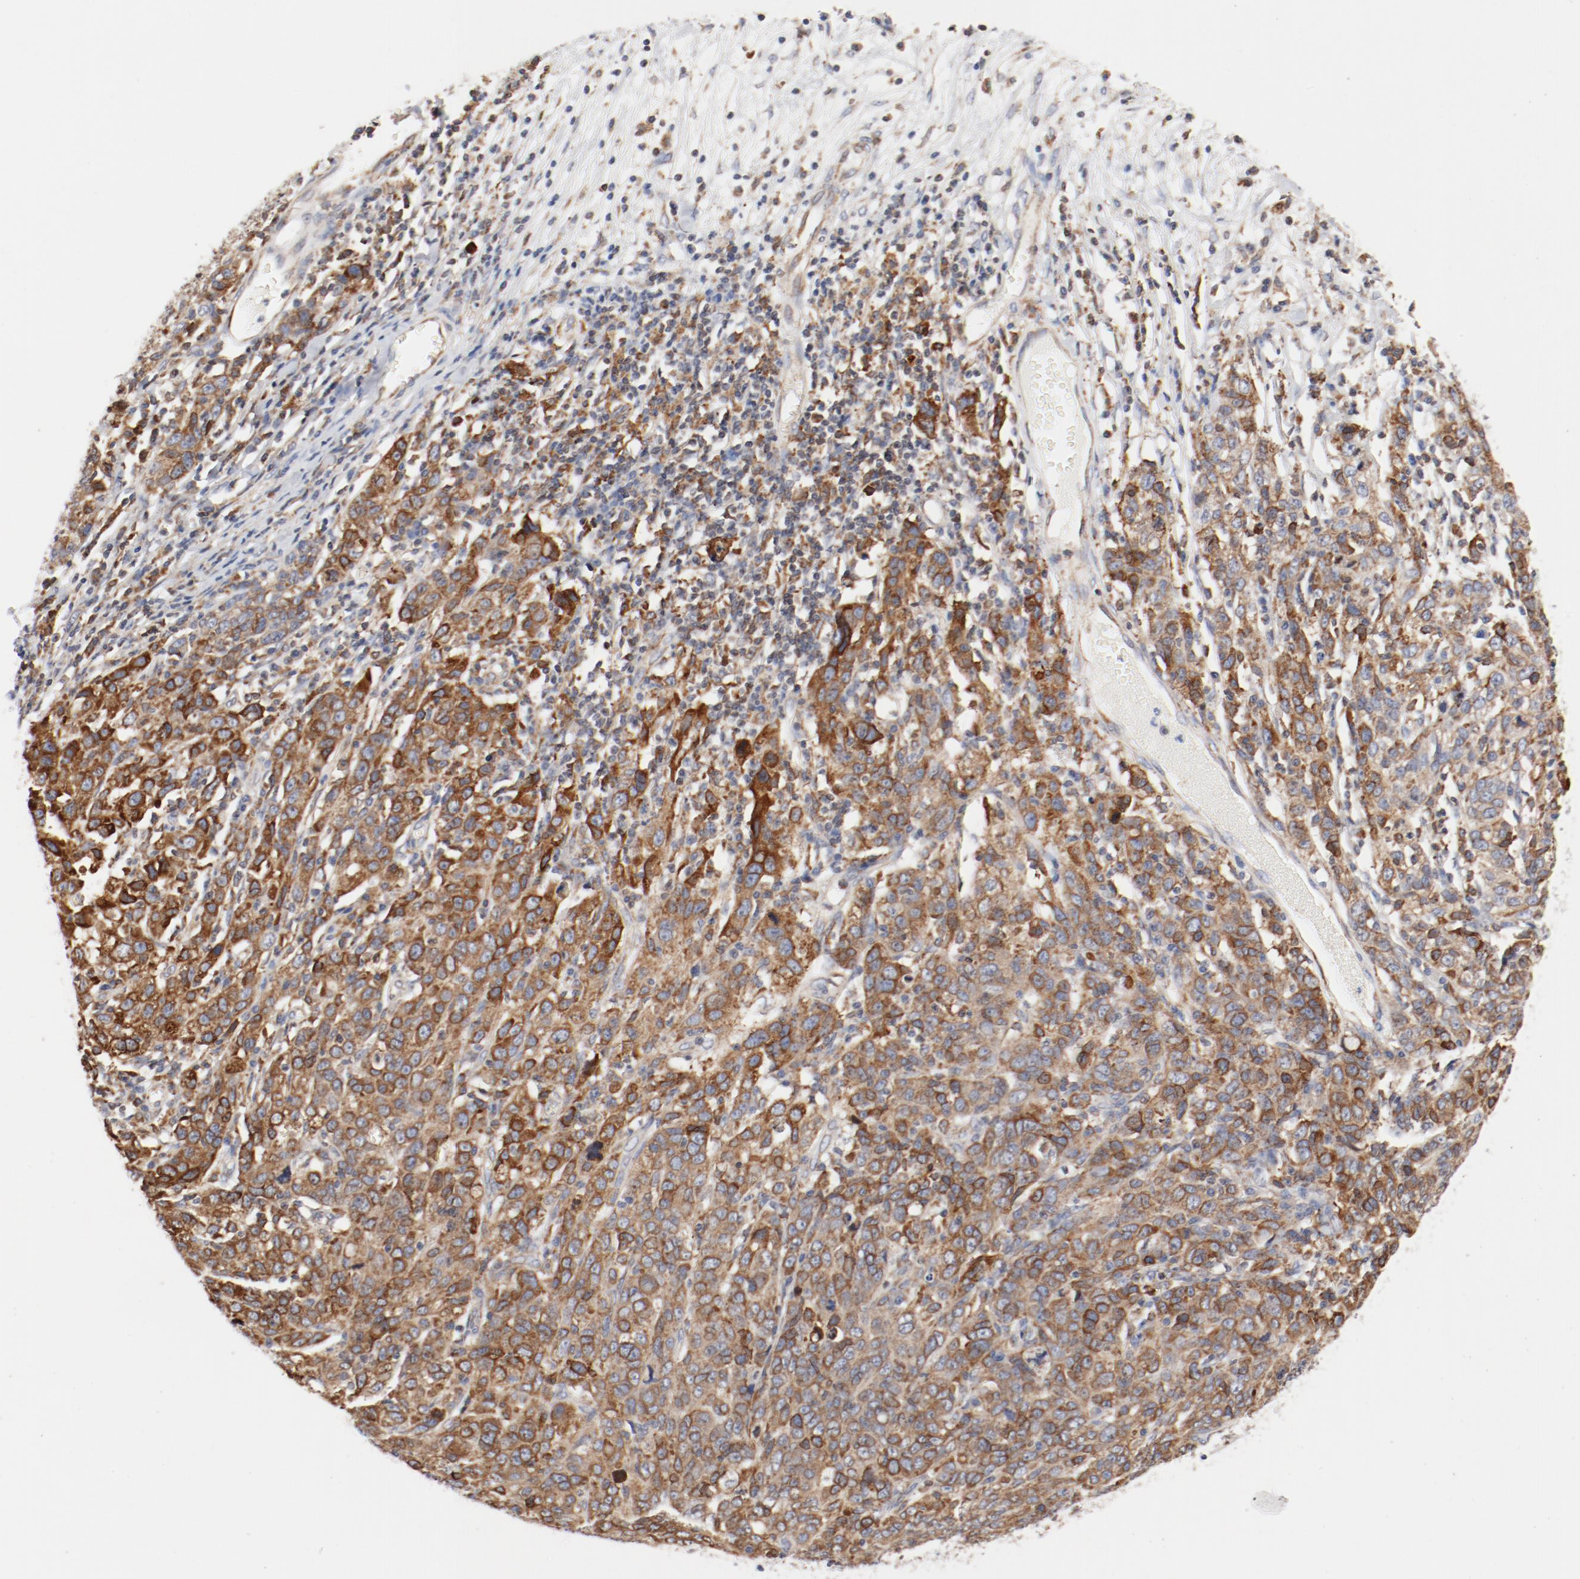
{"staining": {"intensity": "moderate", "quantity": ">75%", "location": "cytoplasmic/membranous"}, "tissue": "ovarian cancer", "cell_type": "Tumor cells", "image_type": "cancer", "snomed": [{"axis": "morphology", "description": "Cystadenocarcinoma, serous, NOS"}, {"axis": "topography", "description": "Ovary"}], "caption": "Moderate cytoplasmic/membranous staining is seen in approximately >75% of tumor cells in ovarian cancer.", "gene": "PDPK1", "patient": {"sex": "female", "age": 71}}